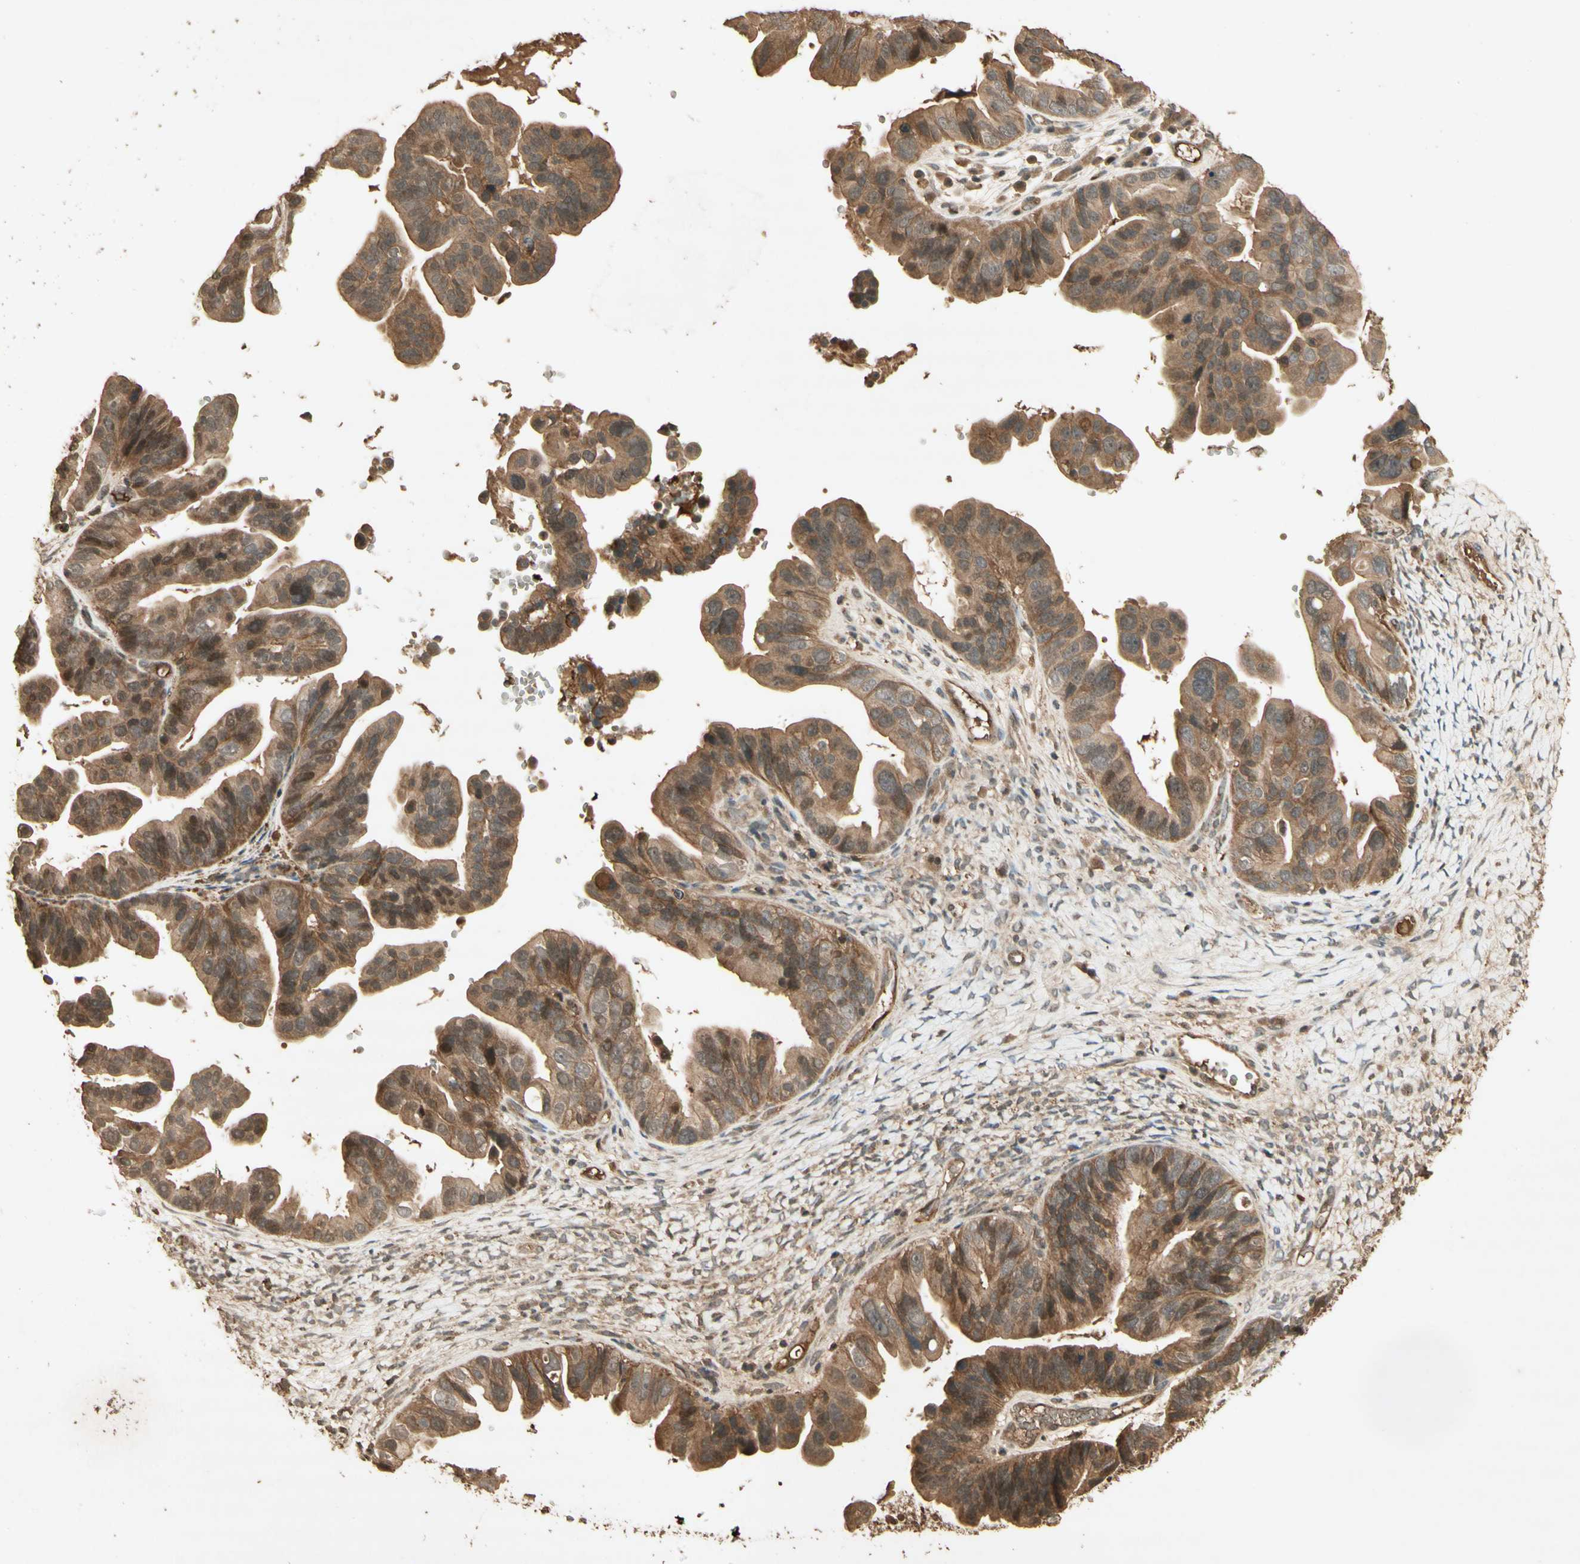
{"staining": {"intensity": "moderate", "quantity": ">75%", "location": "cytoplasmic/membranous"}, "tissue": "ovarian cancer", "cell_type": "Tumor cells", "image_type": "cancer", "snomed": [{"axis": "morphology", "description": "Cystadenocarcinoma, serous, NOS"}, {"axis": "topography", "description": "Ovary"}], "caption": "Human ovarian serous cystadenocarcinoma stained with a protein marker exhibits moderate staining in tumor cells.", "gene": "SMAD9", "patient": {"sex": "female", "age": 56}}